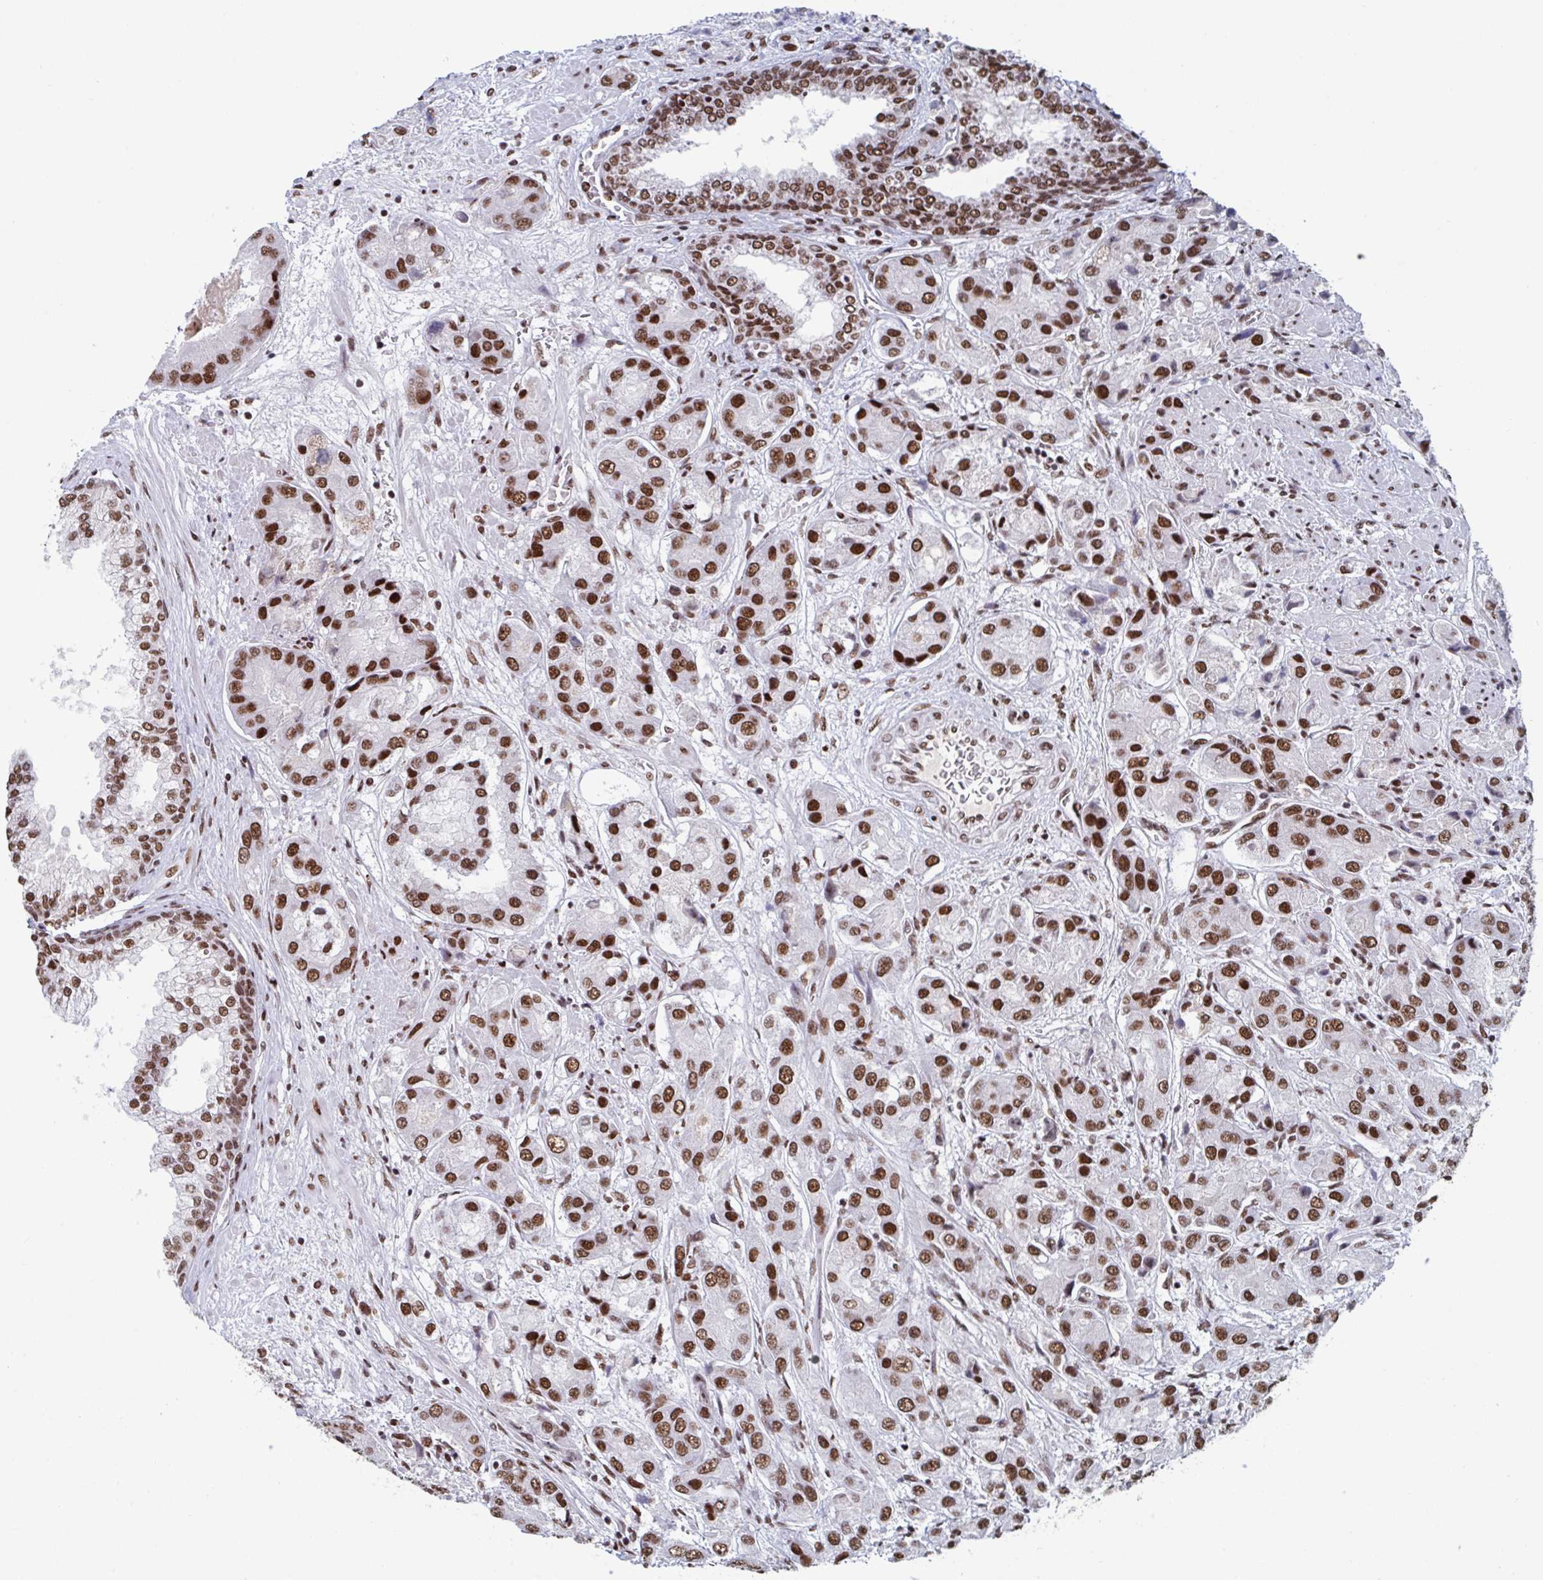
{"staining": {"intensity": "strong", "quantity": ">75%", "location": "nuclear"}, "tissue": "prostate cancer", "cell_type": "Tumor cells", "image_type": "cancer", "snomed": [{"axis": "morphology", "description": "Adenocarcinoma, High grade"}, {"axis": "topography", "description": "Prostate"}], "caption": "Immunohistochemistry histopathology image of neoplastic tissue: human prostate cancer (high-grade adenocarcinoma) stained using immunohistochemistry demonstrates high levels of strong protein expression localized specifically in the nuclear of tumor cells, appearing as a nuclear brown color.", "gene": "ZNF607", "patient": {"sex": "male", "age": 67}}